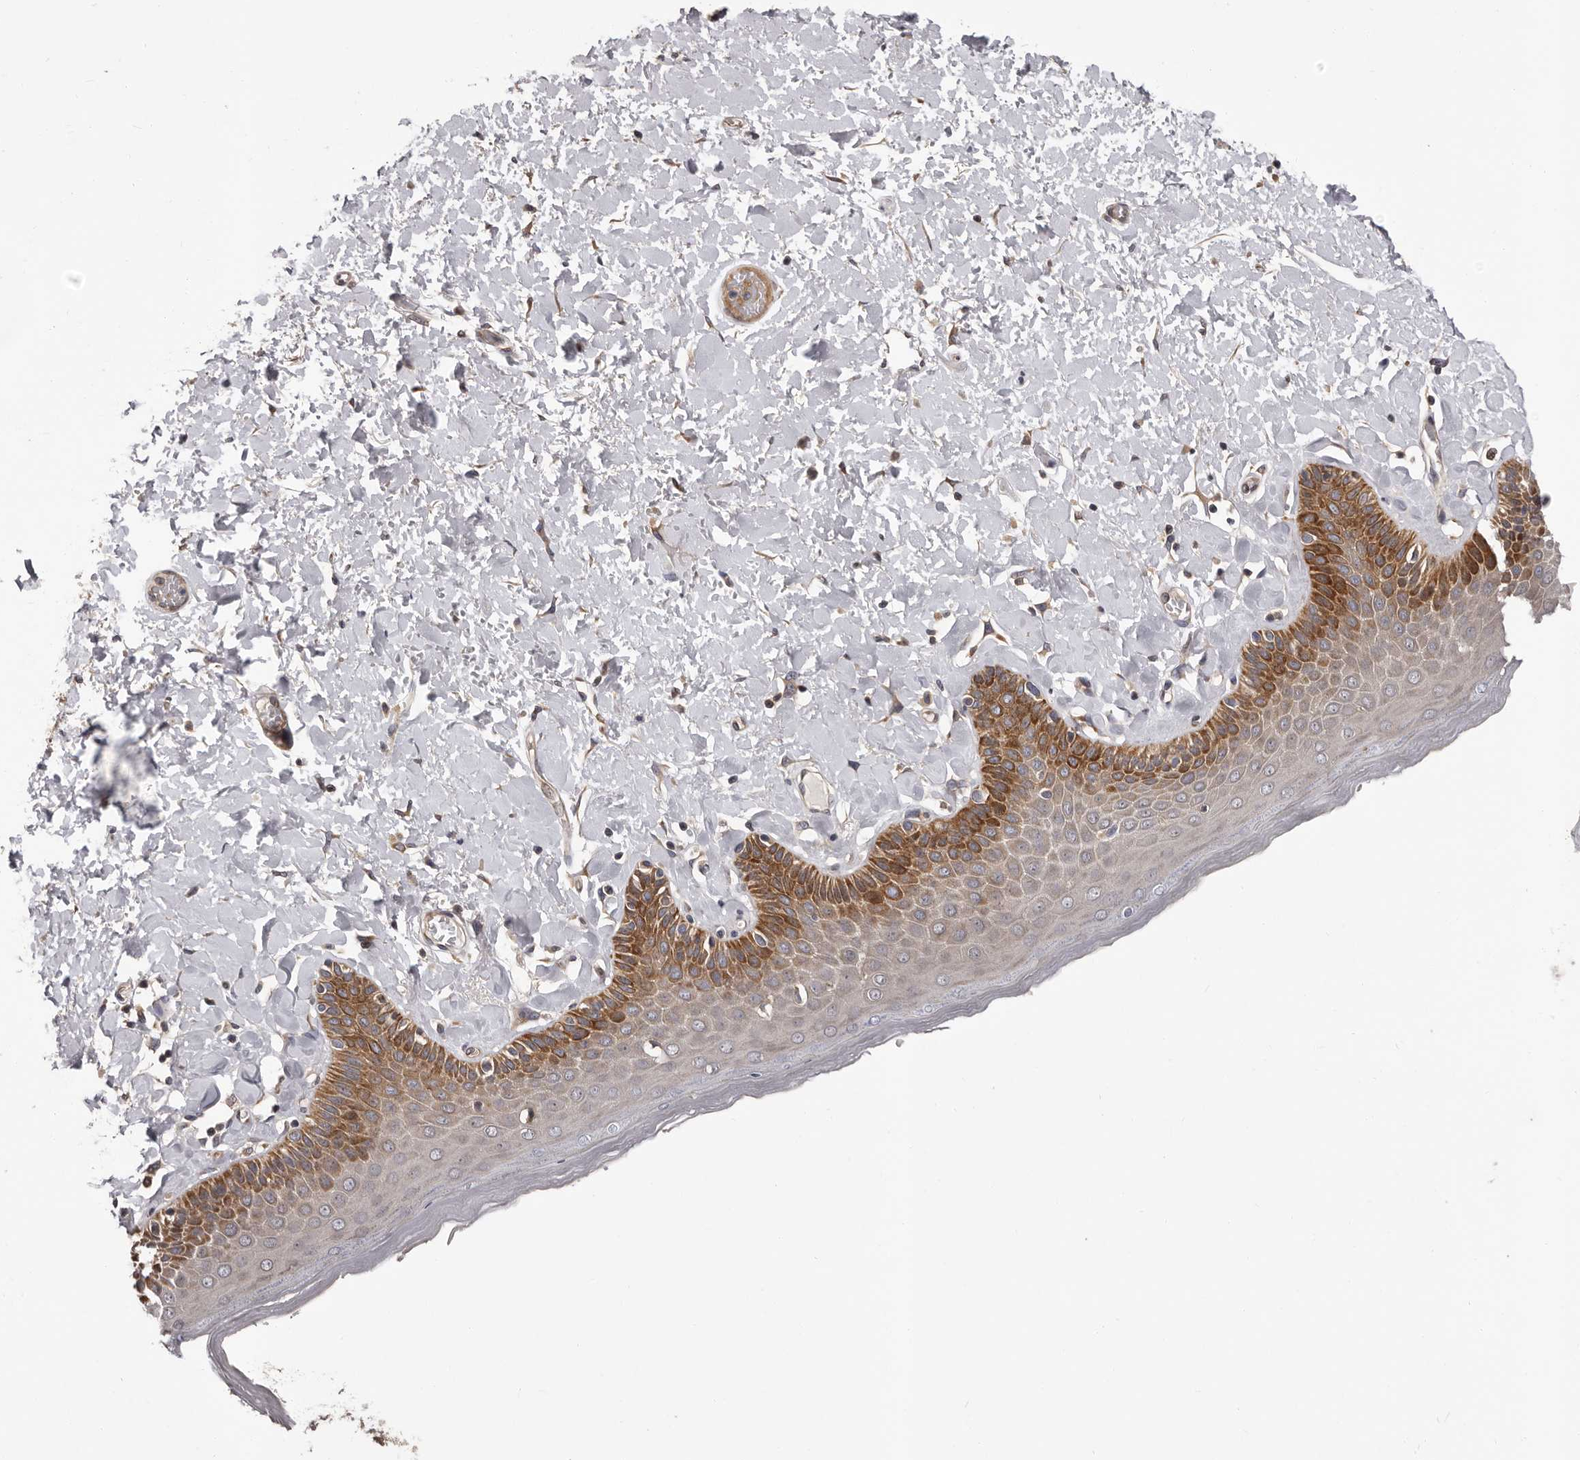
{"staining": {"intensity": "strong", "quantity": "25%-75%", "location": "cytoplasmic/membranous"}, "tissue": "skin", "cell_type": "Epidermal cells", "image_type": "normal", "snomed": [{"axis": "morphology", "description": "Normal tissue, NOS"}, {"axis": "topography", "description": "Anal"}], "caption": "This photomicrograph reveals immunohistochemistry (IHC) staining of normal skin, with high strong cytoplasmic/membranous expression in approximately 25%-75% of epidermal cells.", "gene": "VPS37A", "patient": {"sex": "male", "age": 69}}